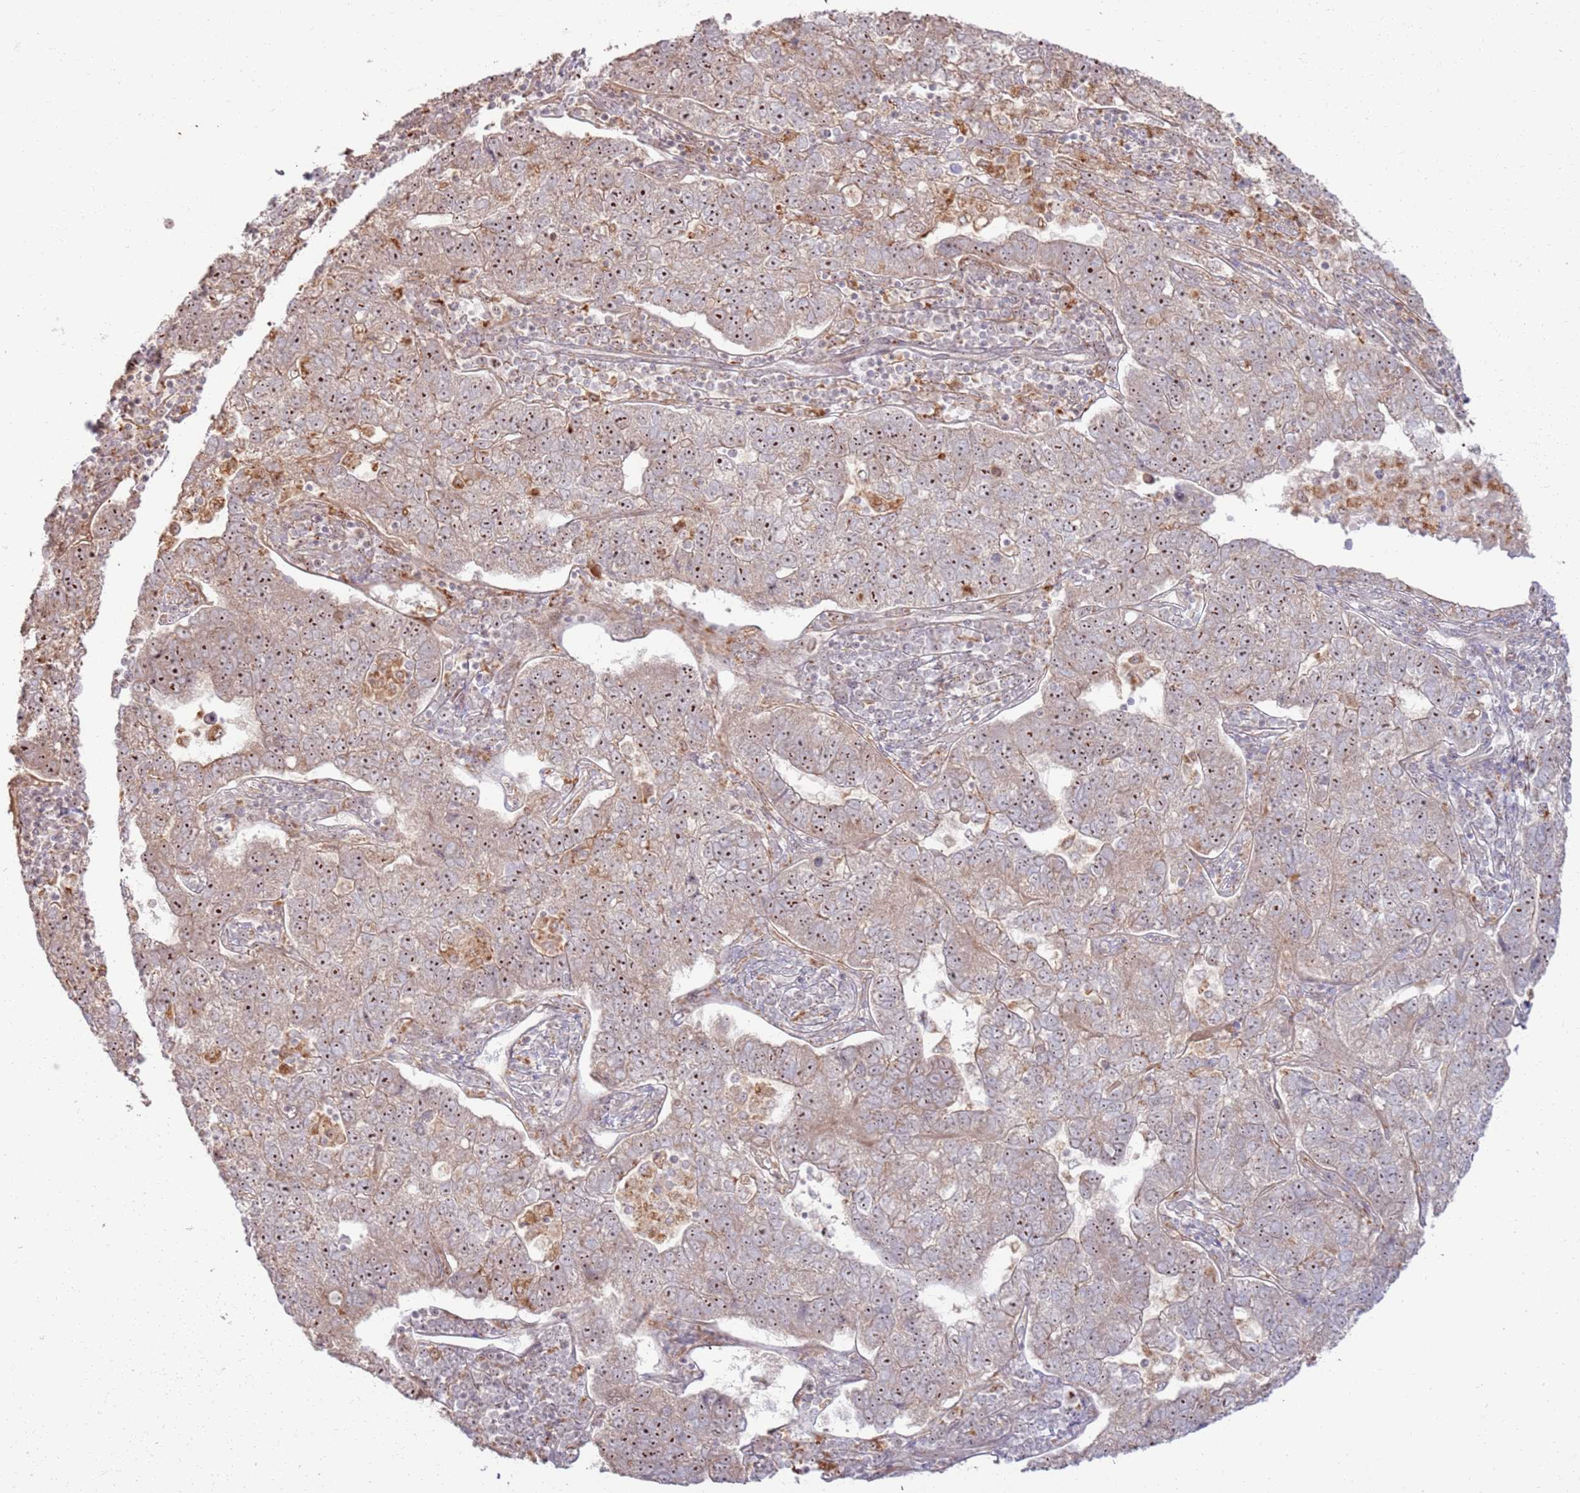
{"staining": {"intensity": "moderate", "quantity": "25%-75%", "location": "cytoplasmic/membranous,nuclear"}, "tissue": "pancreatic cancer", "cell_type": "Tumor cells", "image_type": "cancer", "snomed": [{"axis": "morphology", "description": "Adenocarcinoma, NOS"}, {"axis": "topography", "description": "Pancreas"}], "caption": "Adenocarcinoma (pancreatic) stained for a protein (brown) shows moderate cytoplasmic/membranous and nuclear positive expression in approximately 25%-75% of tumor cells.", "gene": "CNPY1", "patient": {"sex": "female", "age": 61}}